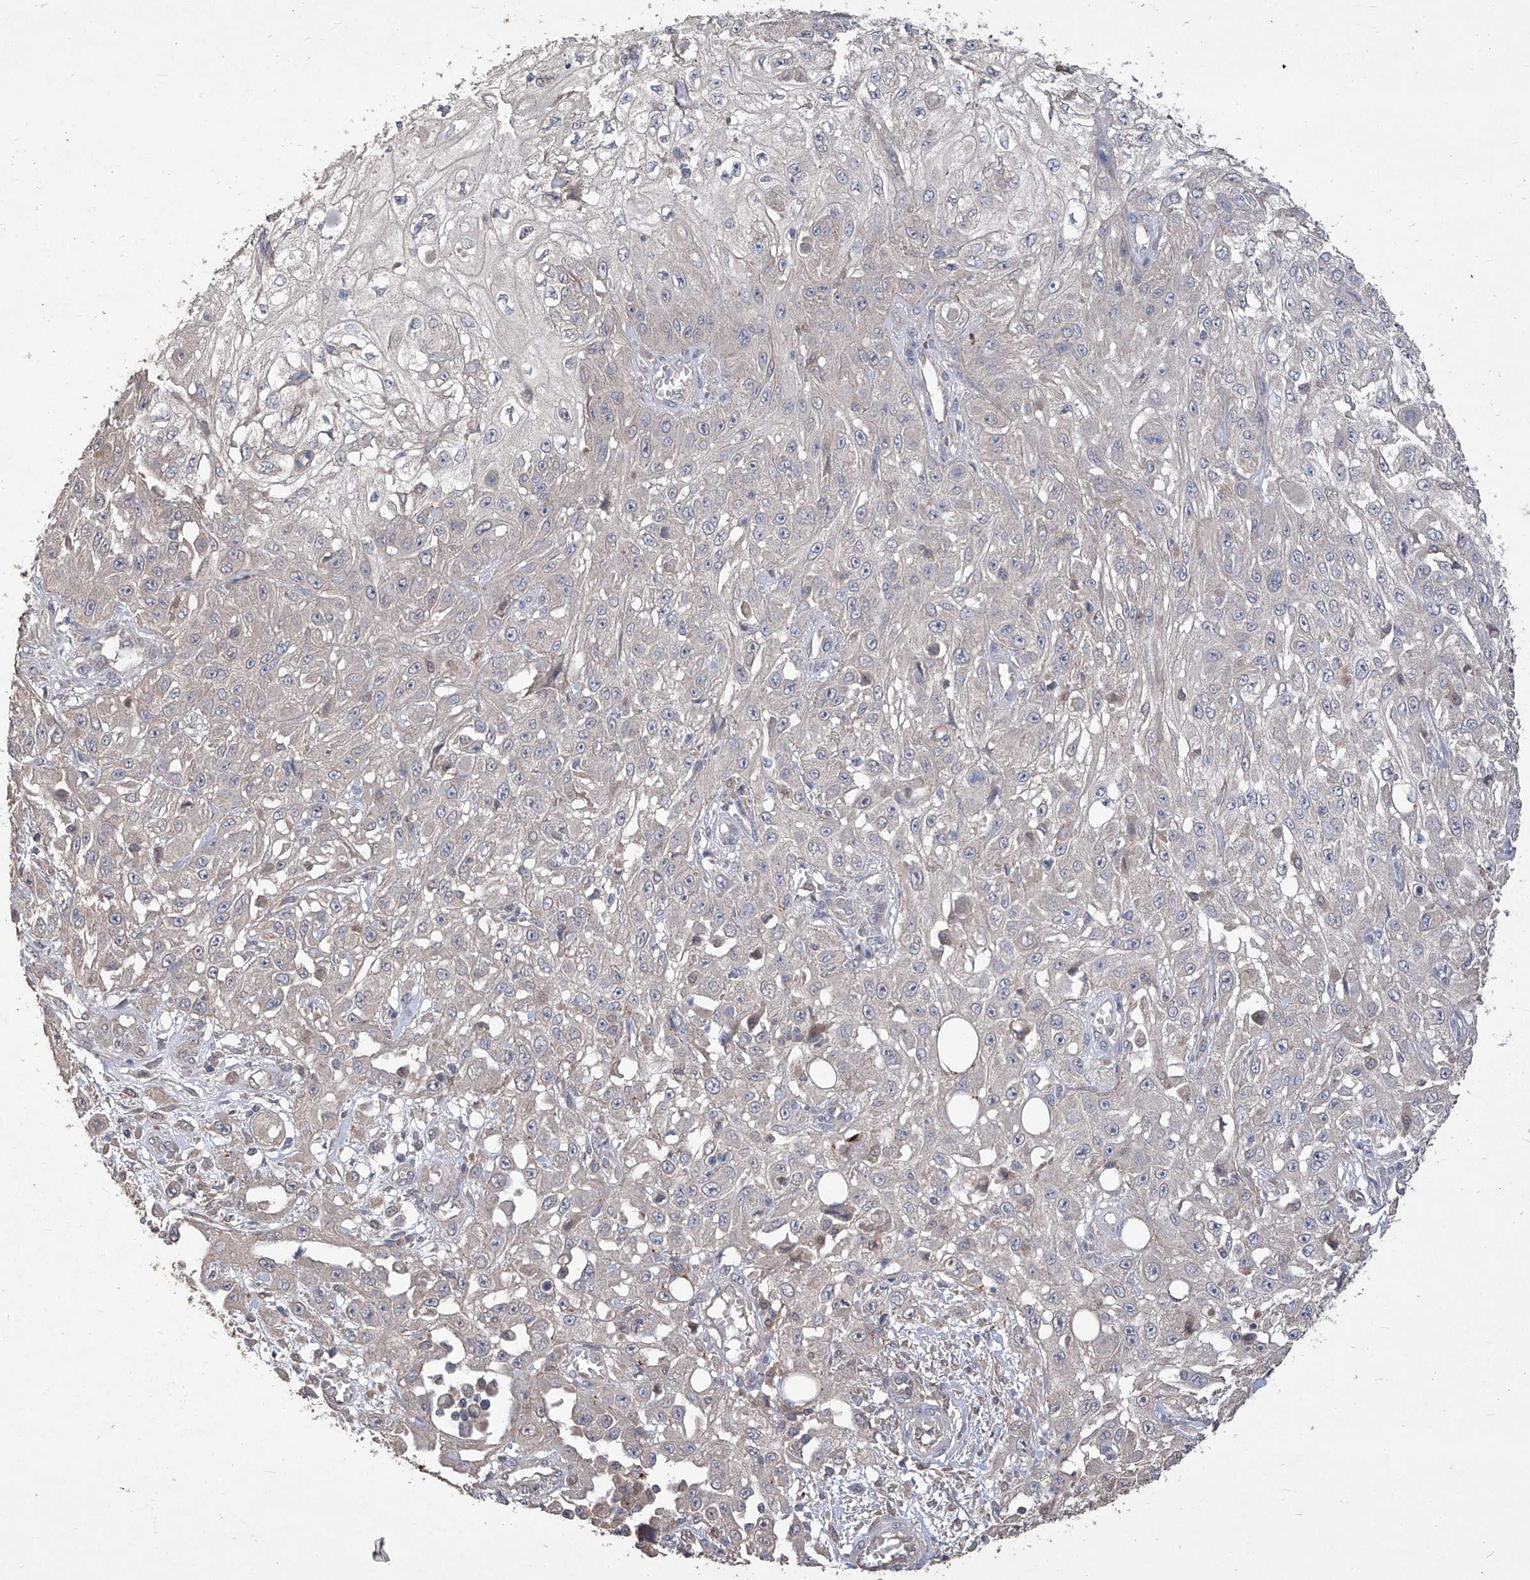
{"staining": {"intensity": "negative", "quantity": "none", "location": "none"}, "tissue": "skin cancer", "cell_type": "Tumor cells", "image_type": "cancer", "snomed": [{"axis": "morphology", "description": "Squamous cell carcinoma, NOS"}, {"axis": "morphology", "description": "Squamous cell carcinoma, metastatic, NOS"}, {"axis": "topography", "description": "Skin"}, {"axis": "topography", "description": "Lymph node"}], "caption": "Protein analysis of skin cancer (squamous cell carcinoma) reveals no significant positivity in tumor cells.", "gene": "TXNIP", "patient": {"sex": "male", "age": 75}}